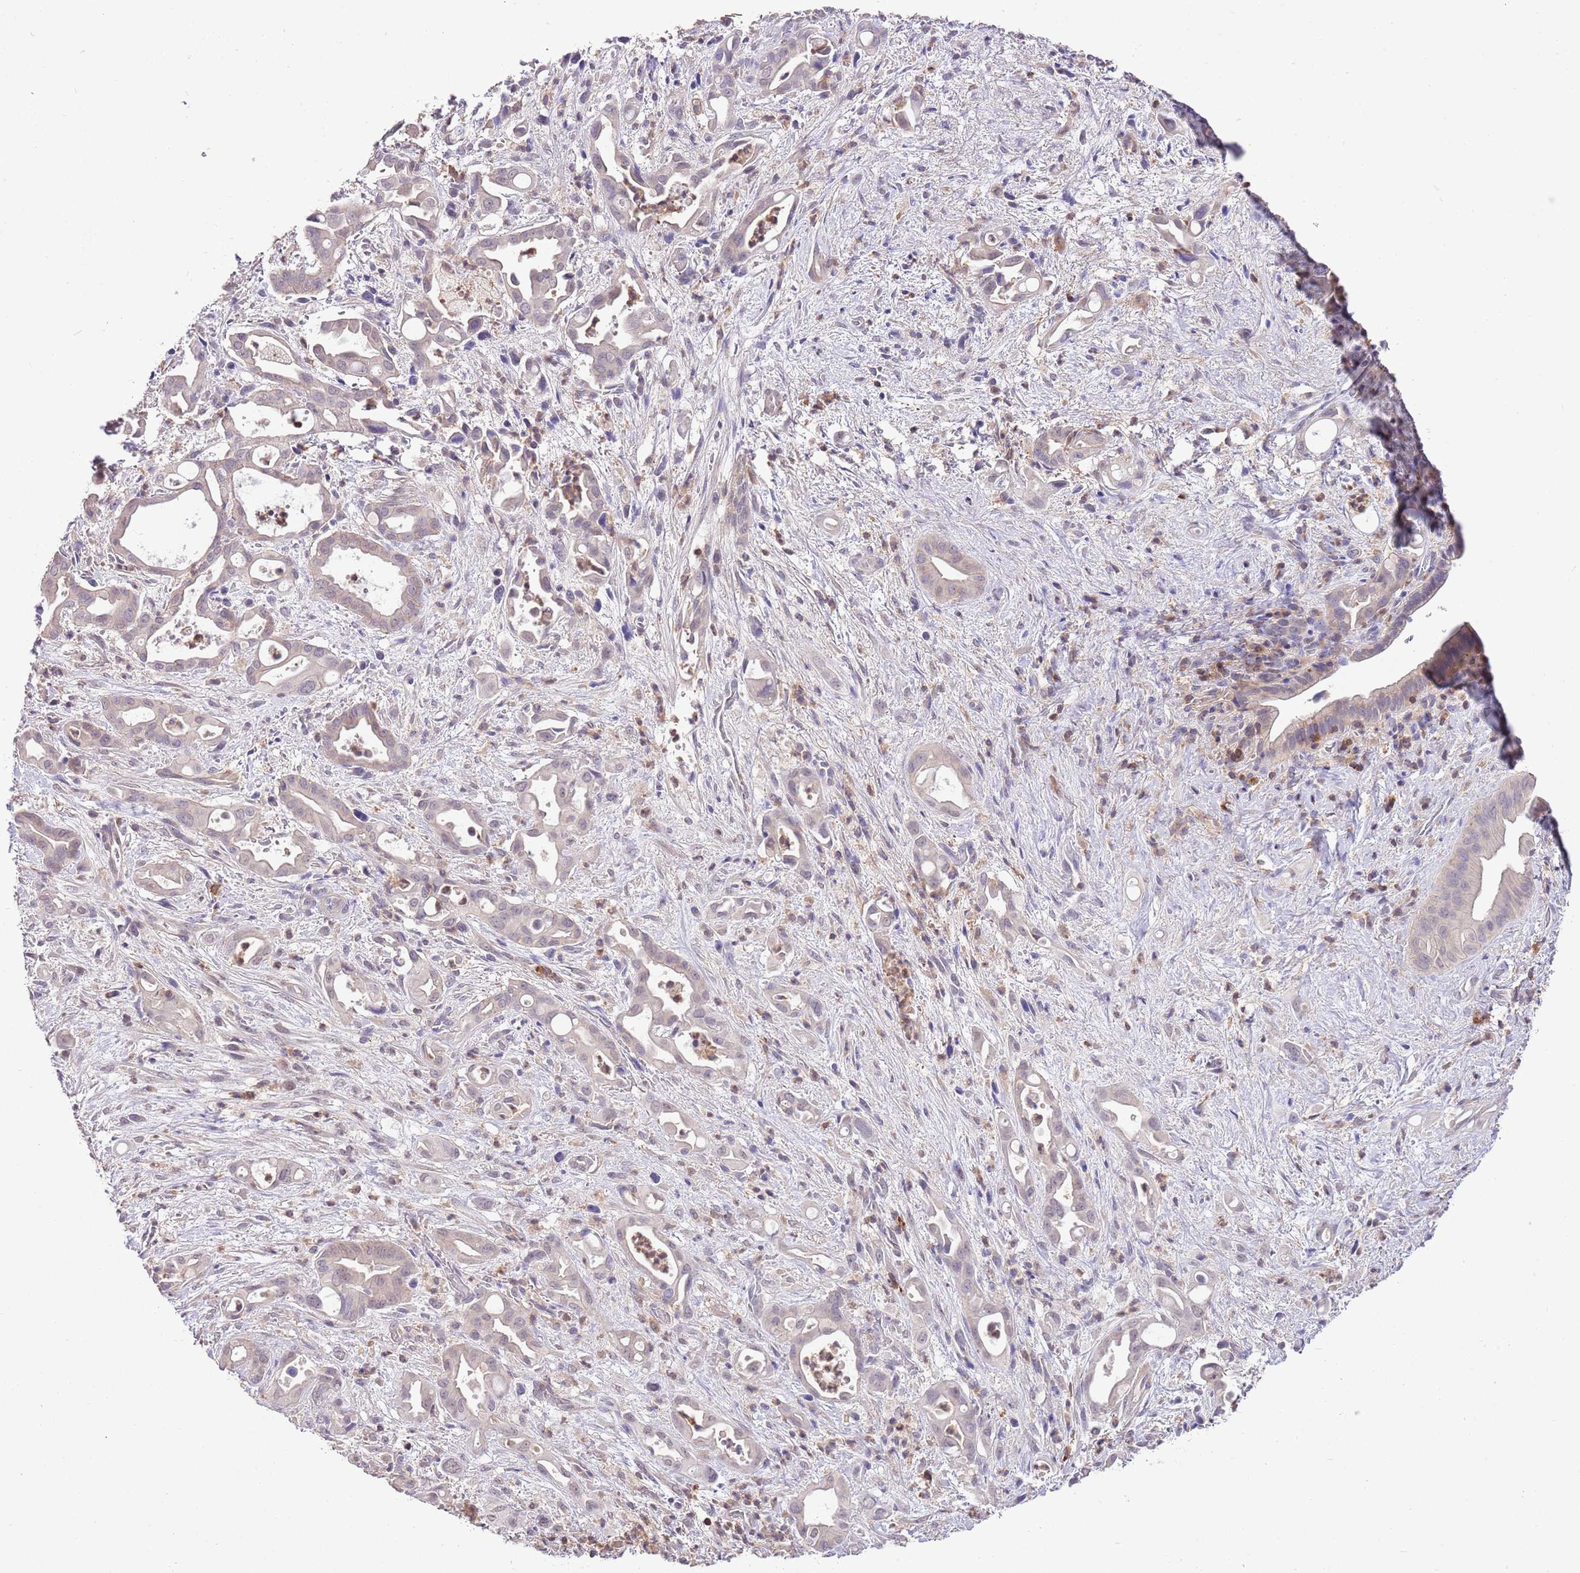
{"staining": {"intensity": "negative", "quantity": "none", "location": "none"}, "tissue": "liver cancer", "cell_type": "Tumor cells", "image_type": "cancer", "snomed": [{"axis": "morphology", "description": "Cholangiocarcinoma"}, {"axis": "topography", "description": "Liver"}], "caption": "Immunohistochemistry (IHC) of liver cancer (cholangiocarcinoma) reveals no staining in tumor cells.", "gene": "EFHD1", "patient": {"sex": "female", "age": 68}}